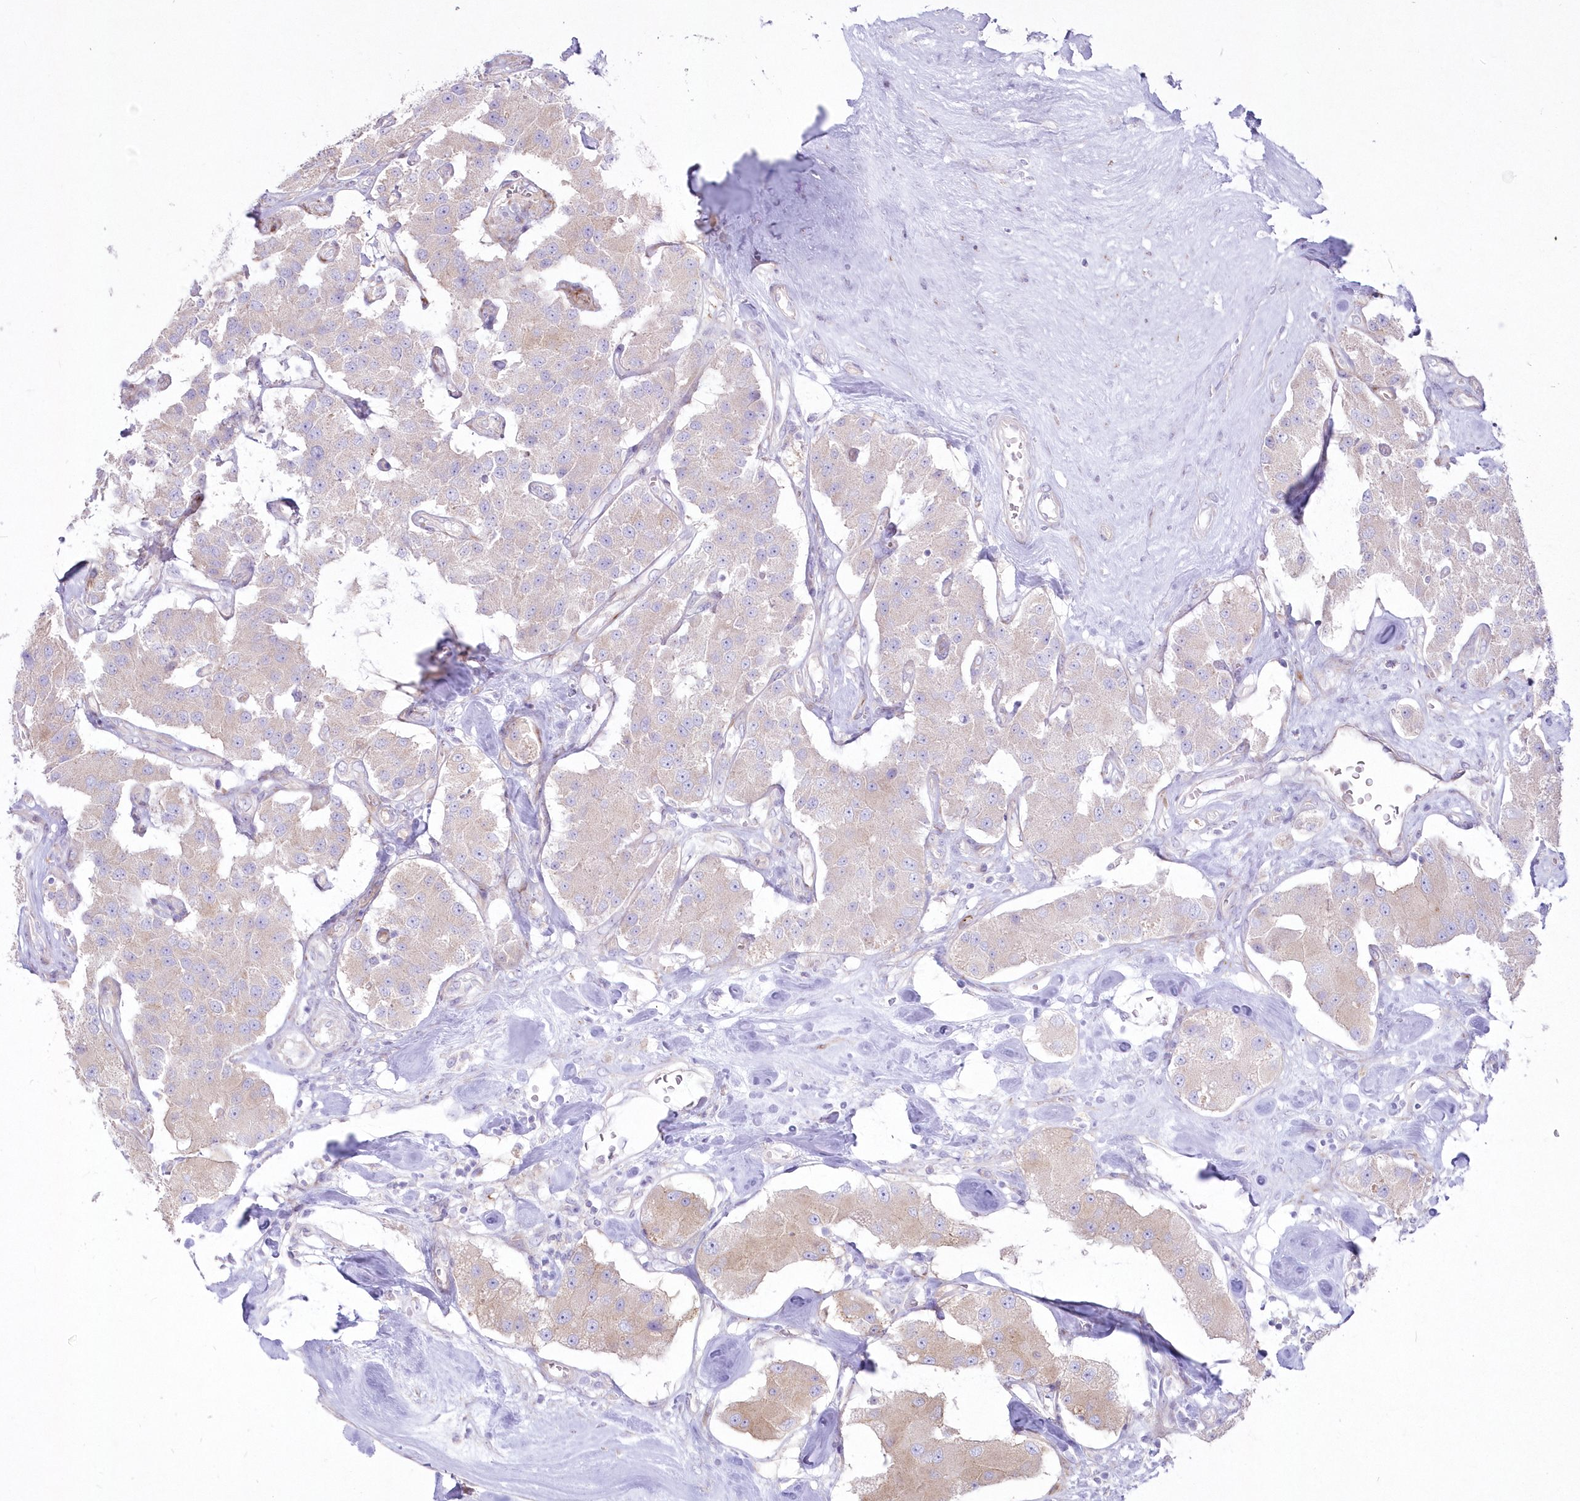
{"staining": {"intensity": "weak", "quantity": "25%-75%", "location": "cytoplasmic/membranous"}, "tissue": "carcinoid", "cell_type": "Tumor cells", "image_type": "cancer", "snomed": [{"axis": "morphology", "description": "Carcinoid, malignant, NOS"}, {"axis": "topography", "description": "Pancreas"}], "caption": "Weak cytoplasmic/membranous expression is present in about 25%-75% of tumor cells in carcinoid (malignant).", "gene": "ZNF843", "patient": {"sex": "male", "age": 41}}